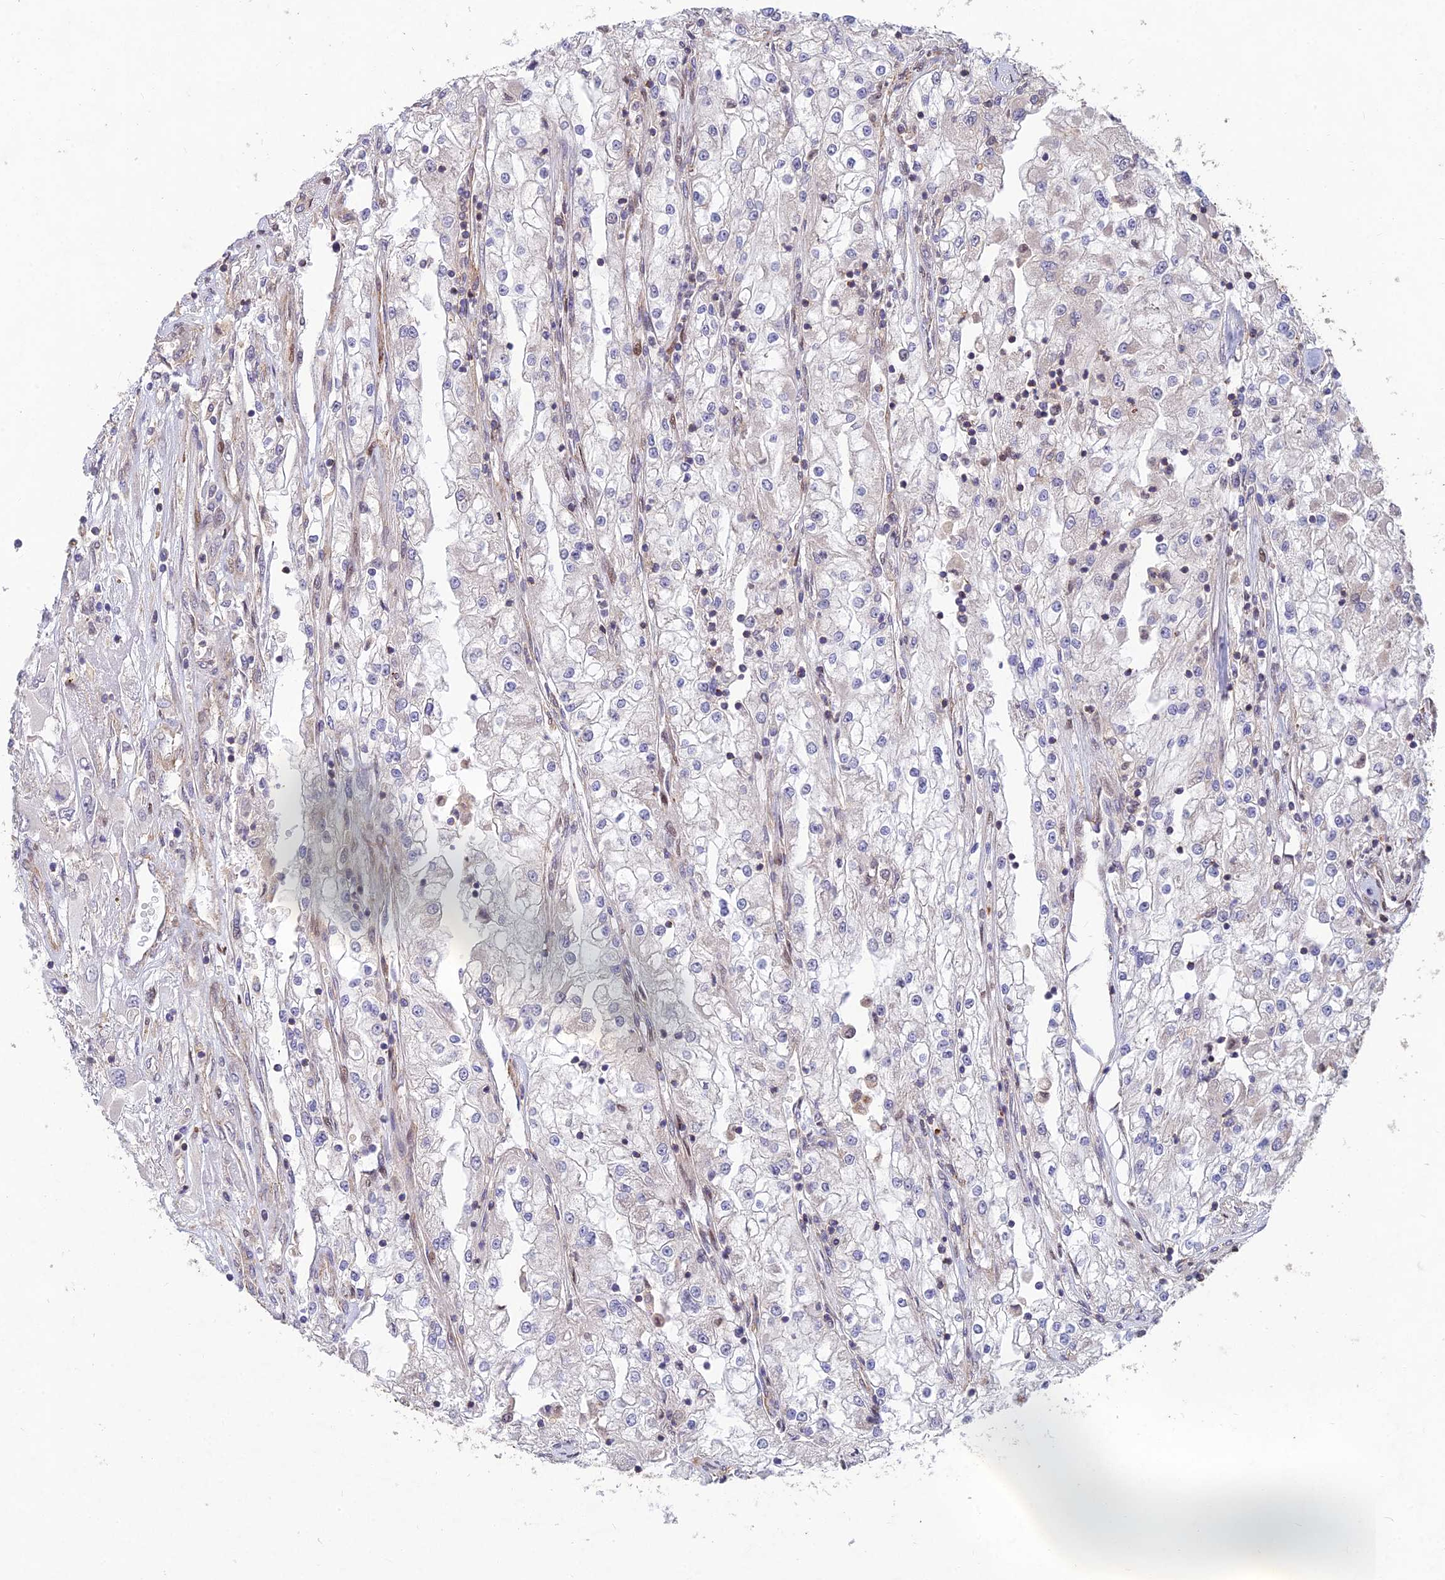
{"staining": {"intensity": "negative", "quantity": "none", "location": "none"}, "tissue": "renal cancer", "cell_type": "Tumor cells", "image_type": "cancer", "snomed": [{"axis": "morphology", "description": "Adenocarcinoma, NOS"}, {"axis": "topography", "description": "Kidney"}], "caption": "DAB (3,3'-diaminobenzidine) immunohistochemical staining of human renal cancer reveals no significant positivity in tumor cells. The staining is performed using DAB brown chromogen with nuclei counter-stained in using hematoxylin.", "gene": "RELCH", "patient": {"sex": "female", "age": 52}}